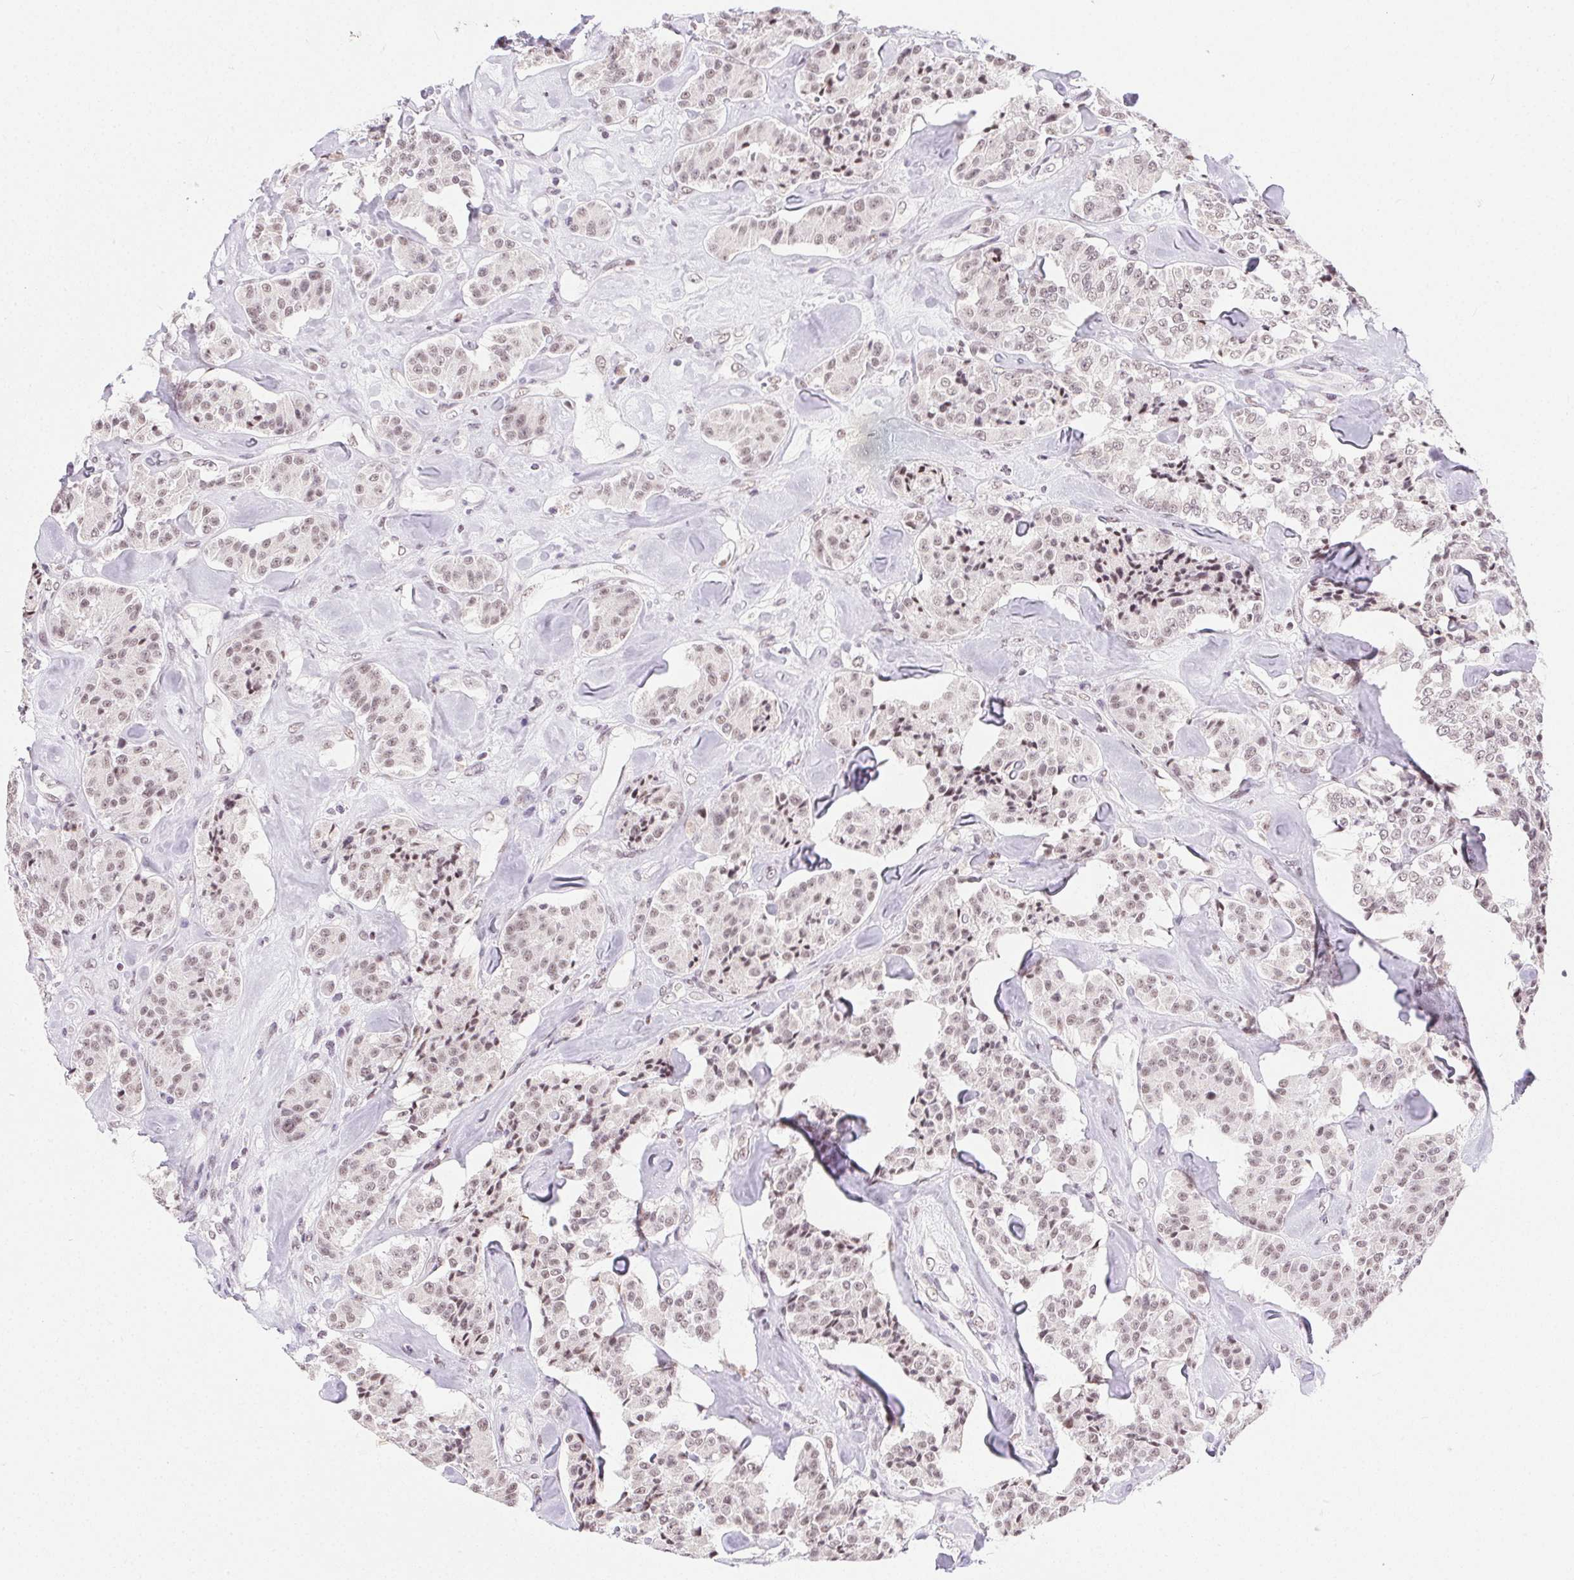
{"staining": {"intensity": "weak", "quantity": ">75%", "location": "nuclear"}, "tissue": "carcinoid", "cell_type": "Tumor cells", "image_type": "cancer", "snomed": [{"axis": "morphology", "description": "Carcinoid, malignant, NOS"}, {"axis": "topography", "description": "Pancreas"}], "caption": "Brown immunohistochemical staining in carcinoid reveals weak nuclear positivity in approximately >75% of tumor cells.", "gene": "TRA2B", "patient": {"sex": "male", "age": 41}}